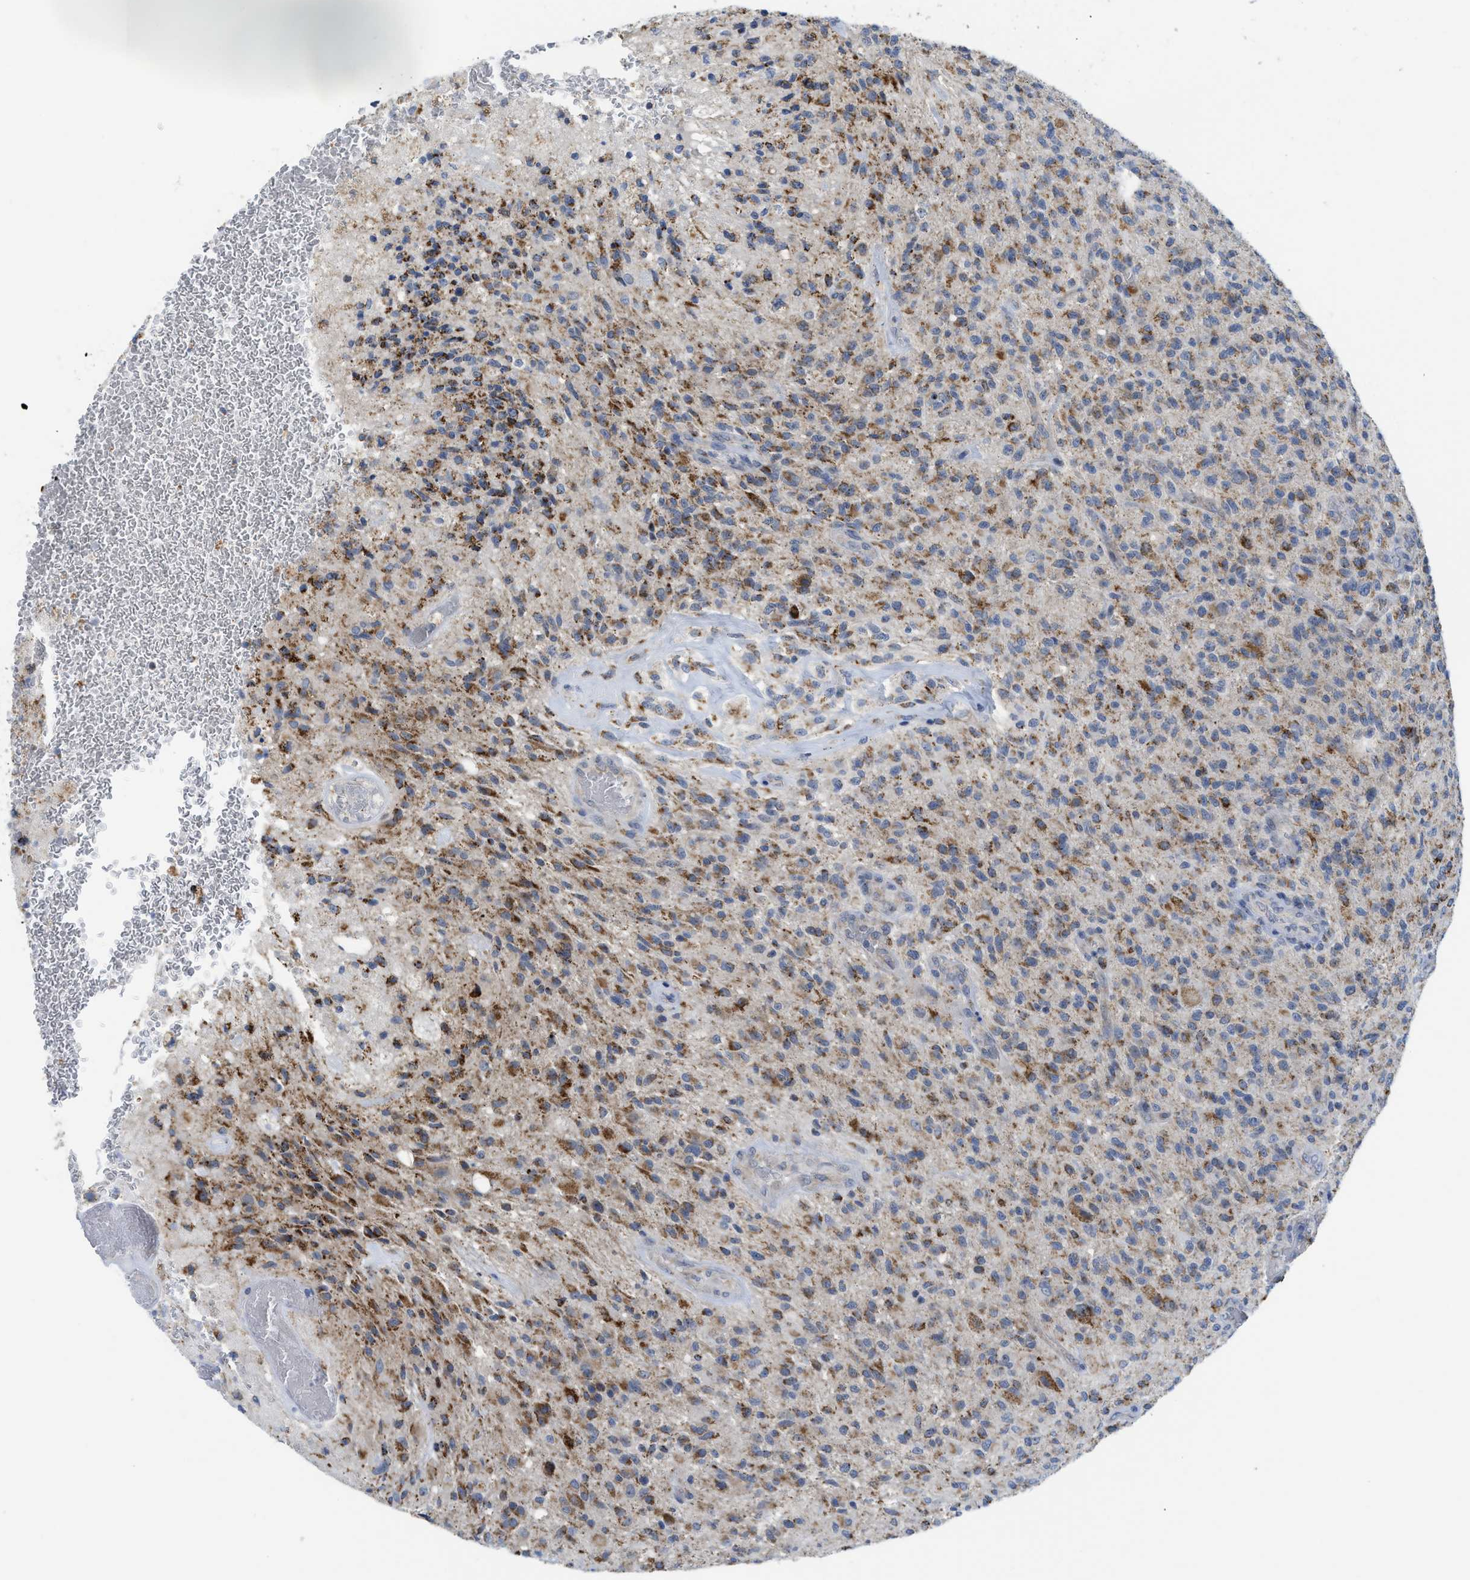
{"staining": {"intensity": "moderate", "quantity": "25%-75%", "location": "cytoplasmic/membranous"}, "tissue": "glioma", "cell_type": "Tumor cells", "image_type": "cancer", "snomed": [{"axis": "morphology", "description": "Glioma, malignant, High grade"}, {"axis": "topography", "description": "Brain"}], "caption": "Glioma stained for a protein displays moderate cytoplasmic/membranous positivity in tumor cells. The protein of interest is stained brown, and the nuclei are stained in blue (DAB (3,3'-diaminobenzidine) IHC with brightfield microscopy, high magnification).", "gene": "GATD3", "patient": {"sex": "male", "age": 71}}